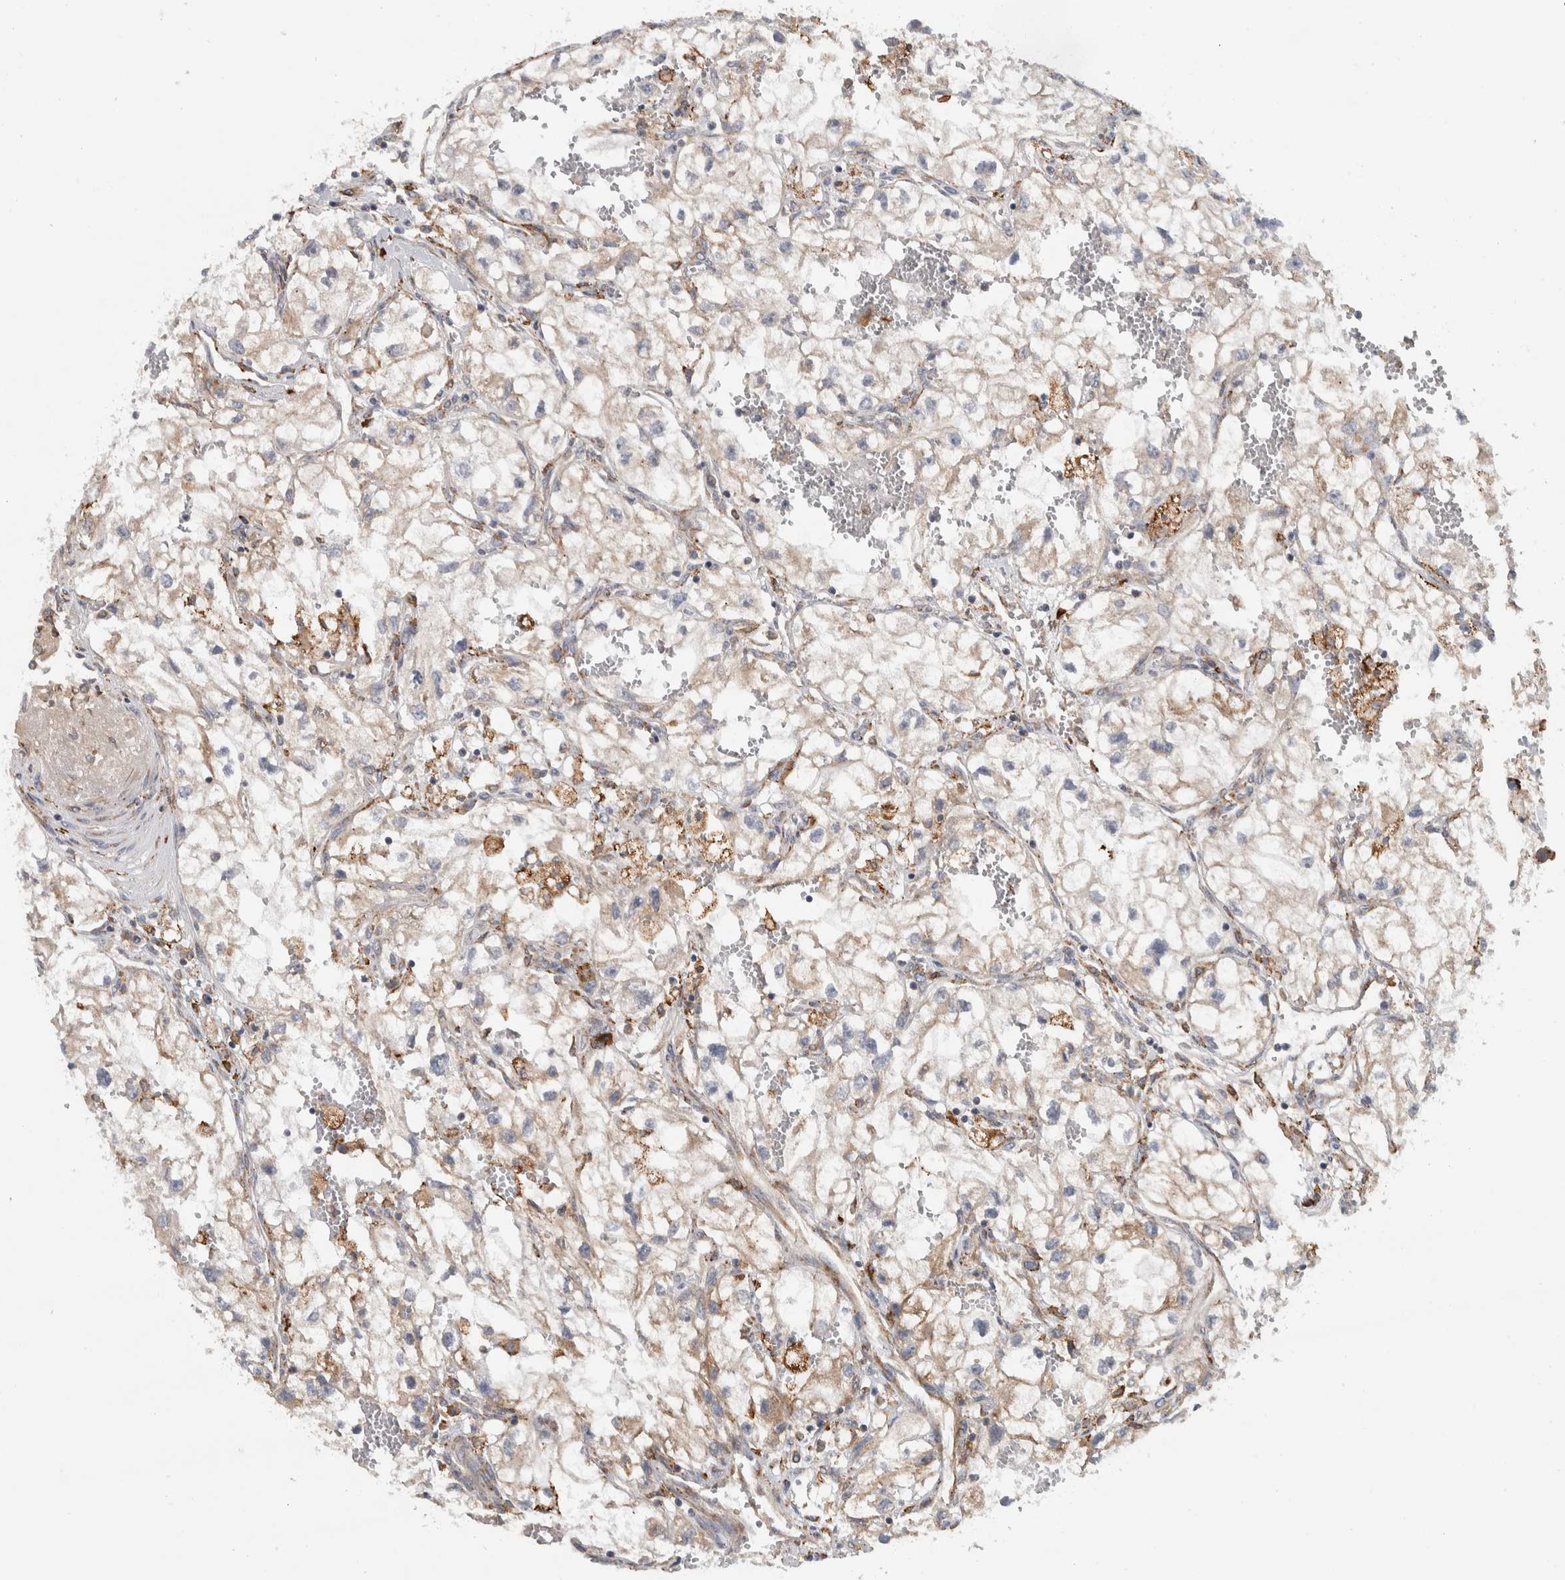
{"staining": {"intensity": "weak", "quantity": ">75%", "location": "cytoplasmic/membranous"}, "tissue": "renal cancer", "cell_type": "Tumor cells", "image_type": "cancer", "snomed": [{"axis": "morphology", "description": "Adenocarcinoma, NOS"}, {"axis": "topography", "description": "Kidney"}], "caption": "Approximately >75% of tumor cells in human renal cancer exhibit weak cytoplasmic/membranous protein positivity as visualized by brown immunohistochemical staining.", "gene": "ADPRM", "patient": {"sex": "female", "age": 70}}